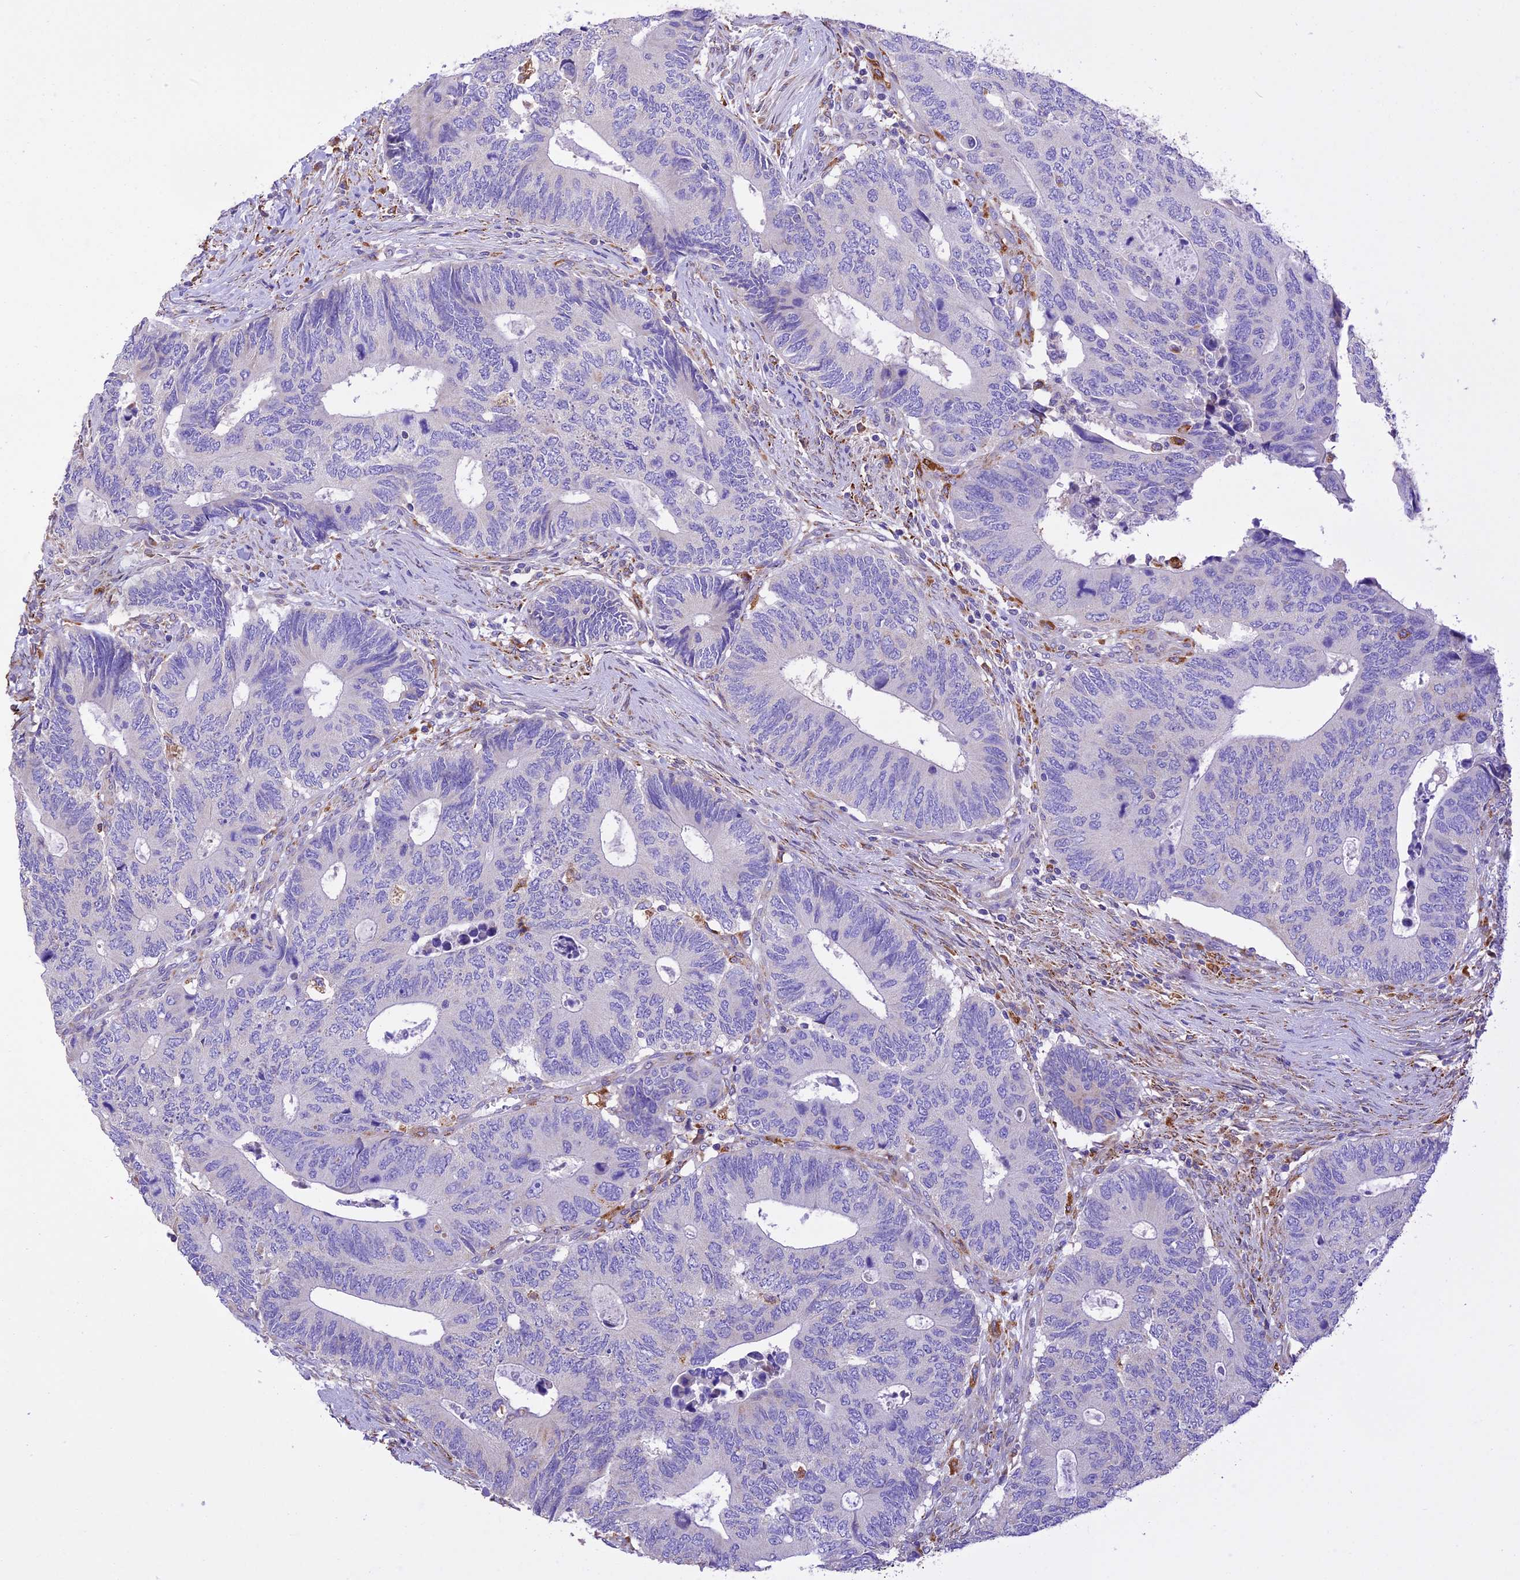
{"staining": {"intensity": "negative", "quantity": "none", "location": "none"}, "tissue": "colorectal cancer", "cell_type": "Tumor cells", "image_type": "cancer", "snomed": [{"axis": "morphology", "description": "Adenocarcinoma, NOS"}, {"axis": "topography", "description": "Colon"}], "caption": "Tumor cells are negative for brown protein staining in colorectal adenocarcinoma.", "gene": "VKORC1", "patient": {"sex": "male", "age": 87}}